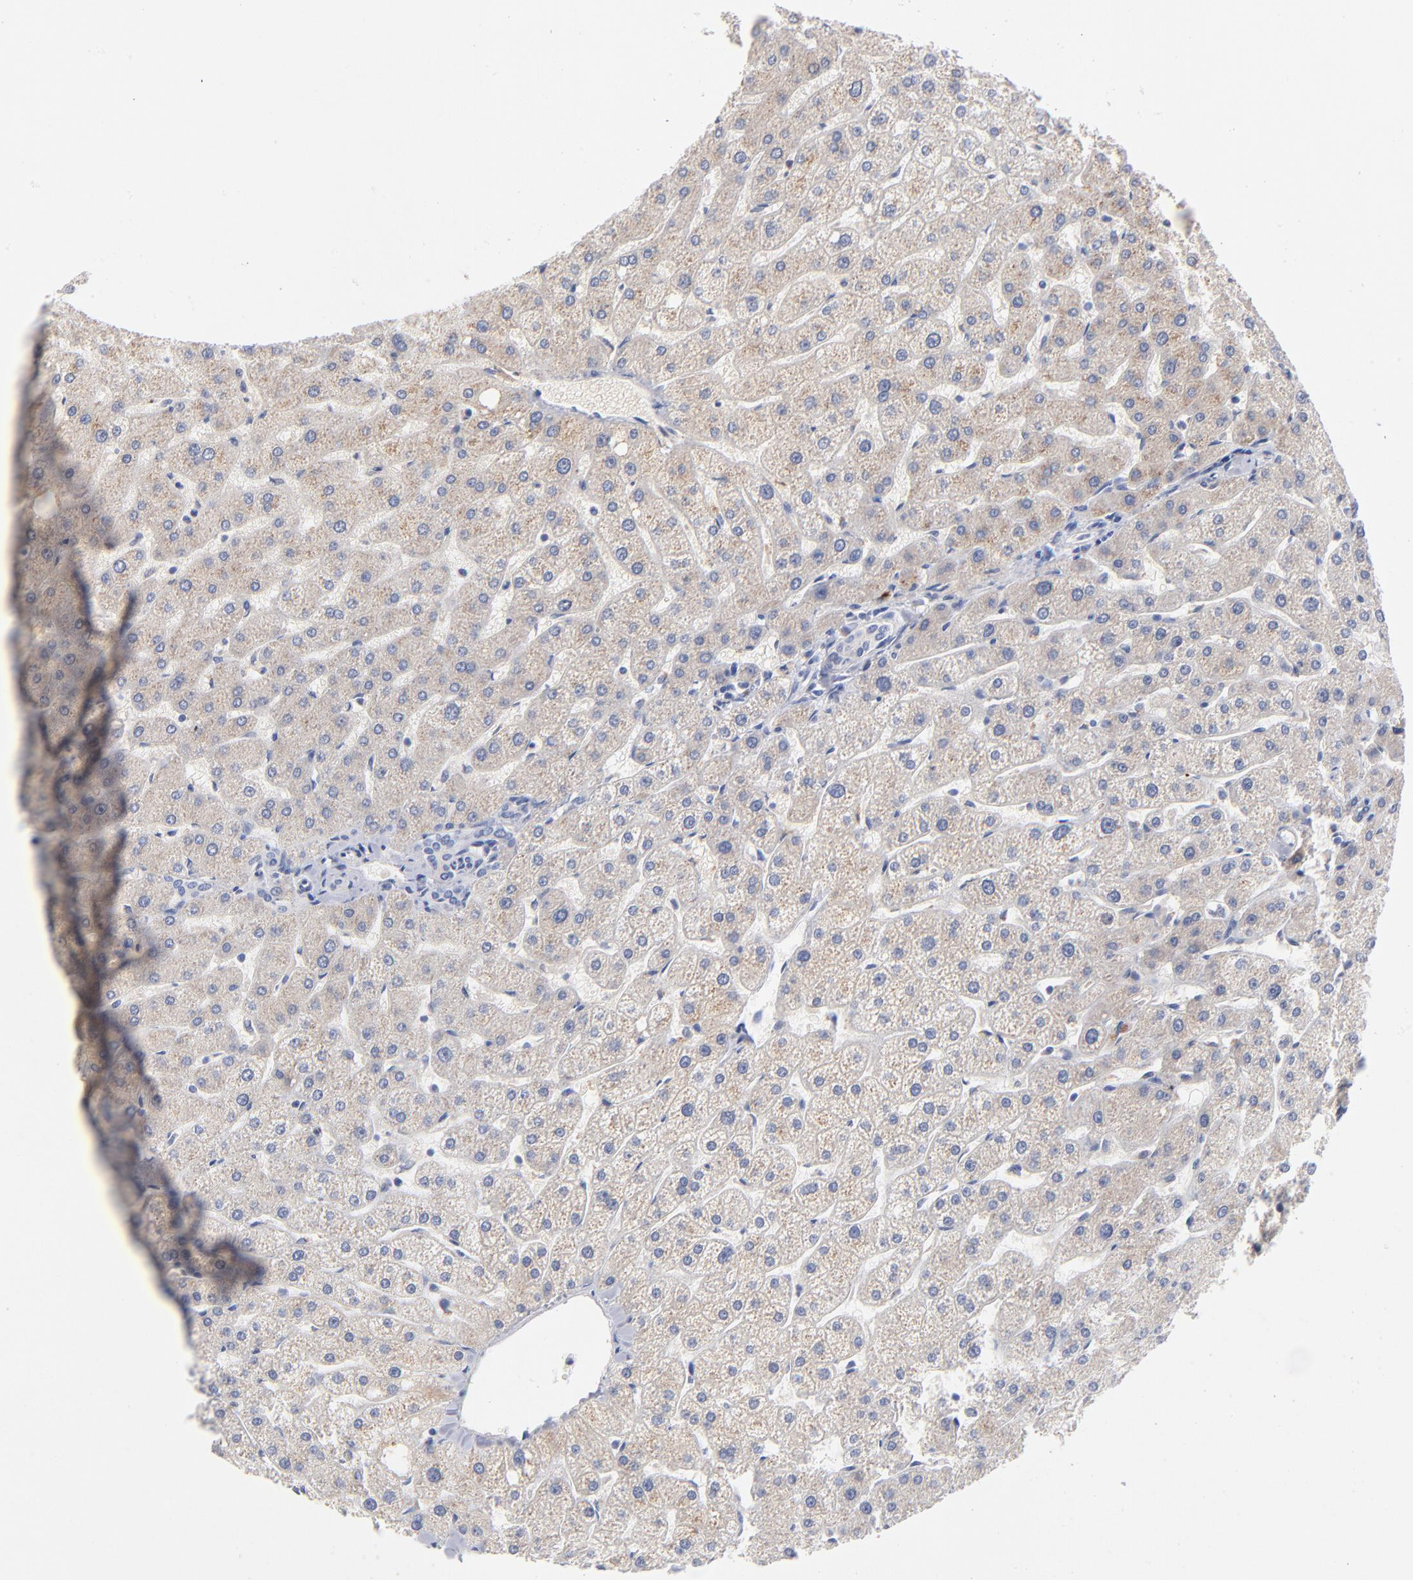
{"staining": {"intensity": "negative", "quantity": "none", "location": "none"}, "tissue": "liver", "cell_type": "Cholangiocytes", "image_type": "normal", "snomed": [{"axis": "morphology", "description": "Normal tissue, NOS"}, {"axis": "topography", "description": "Liver"}], "caption": "The histopathology image exhibits no significant expression in cholangiocytes of liver.", "gene": "F12", "patient": {"sex": "male", "age": 67}}